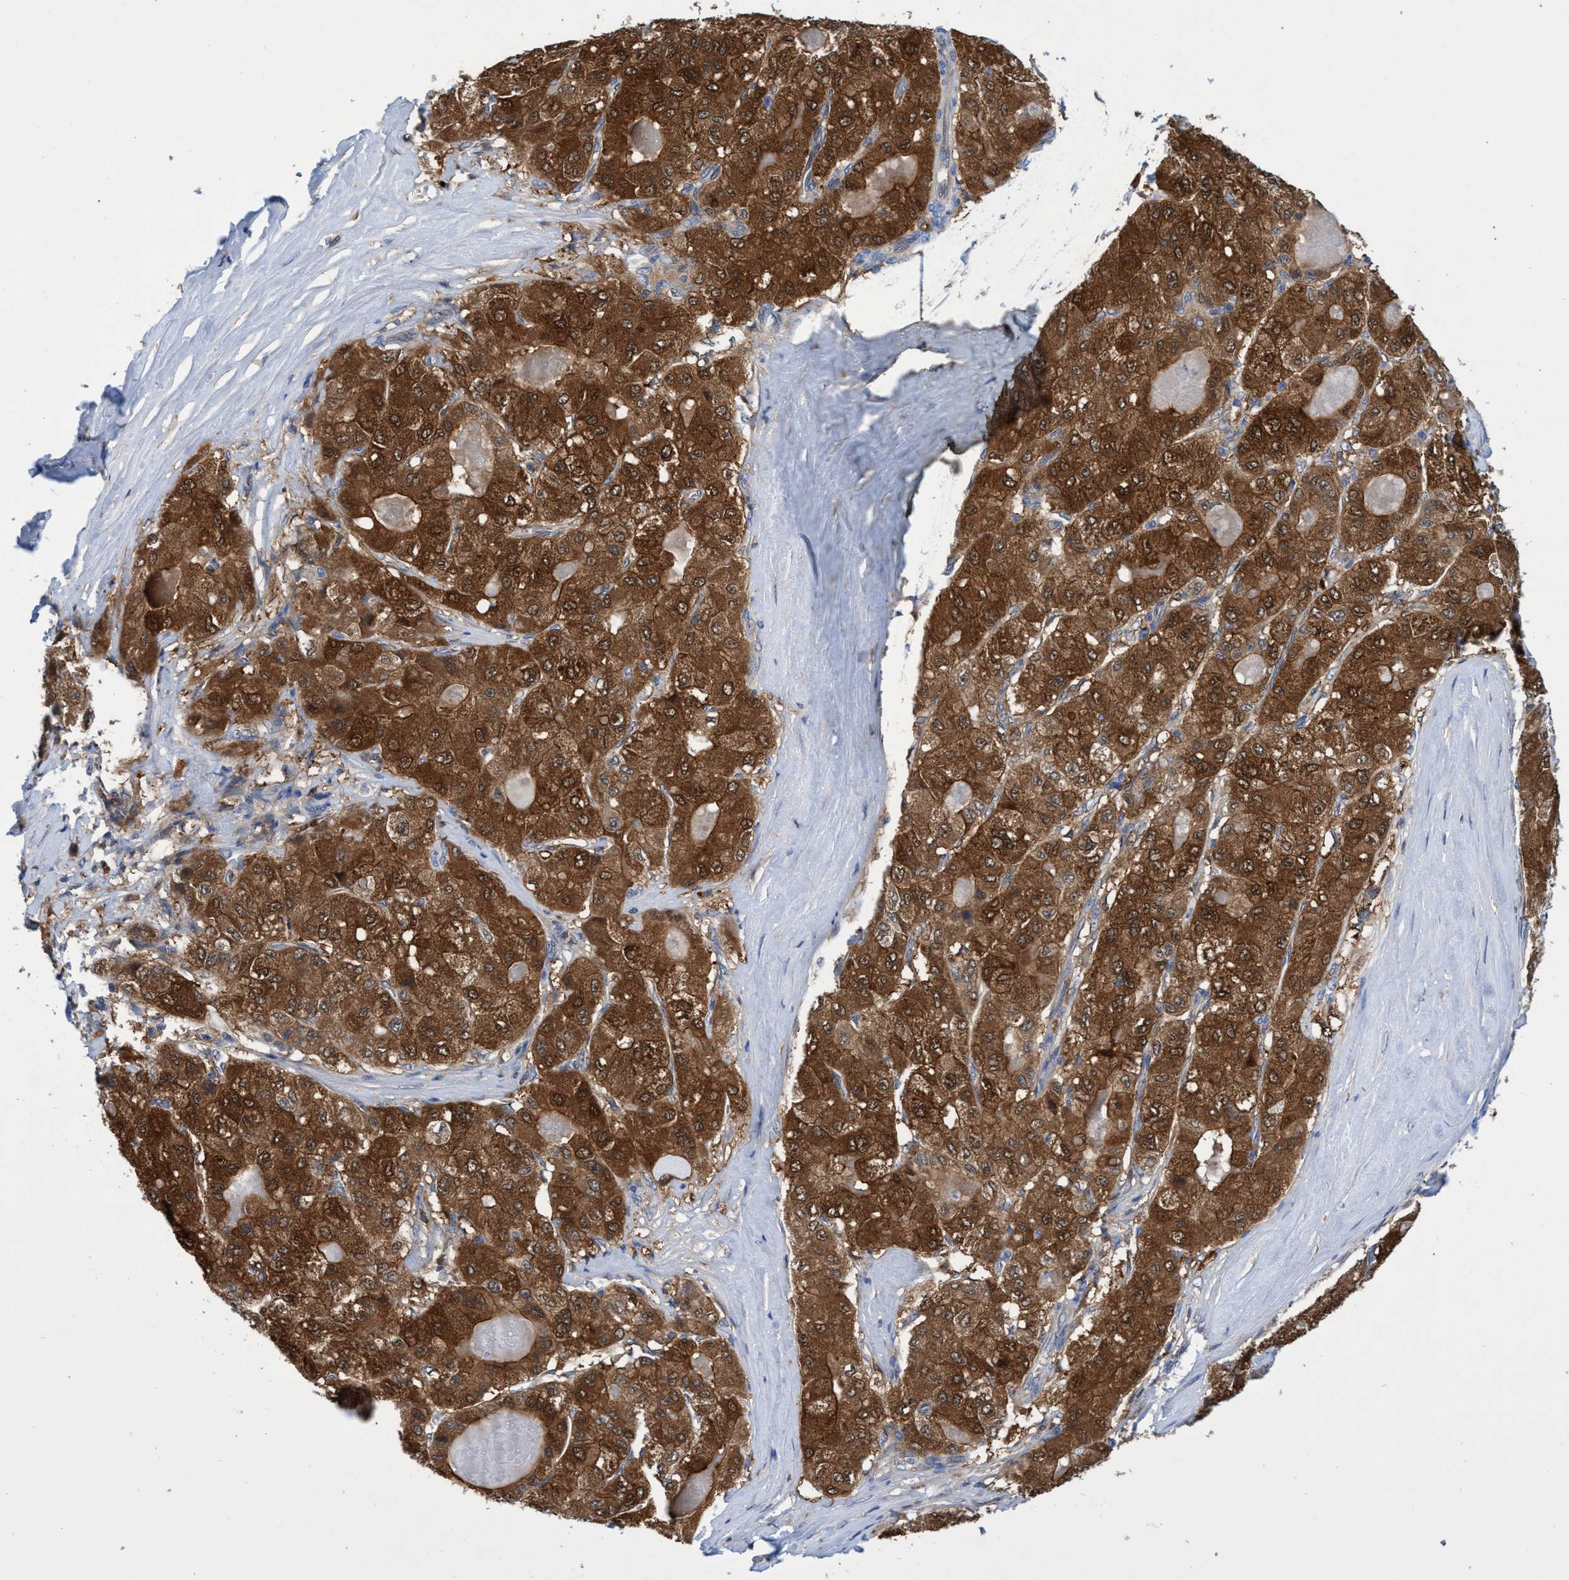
{"staining": {"intensity": "strong", "quantity": ">75%", "location": "cytoplasmic/membranous,nuclear"}, "tissue": "liver cancer", "cell_type": "Tumor cells", "image_type": "cancer", "snomed": [{"axis": "morphology", "description": "Carcinoma, Hepatocellular, NOS"}, {"axis": "topography", "description": "Liver"}], "caption": "Protein expression analysis of liver cancer reveals strong cytoplasmic/membranous and nuclear staining in about >75% of tumor cells.", "gene": "PNPO", "patient": {"sex": "male", "age": 80}}